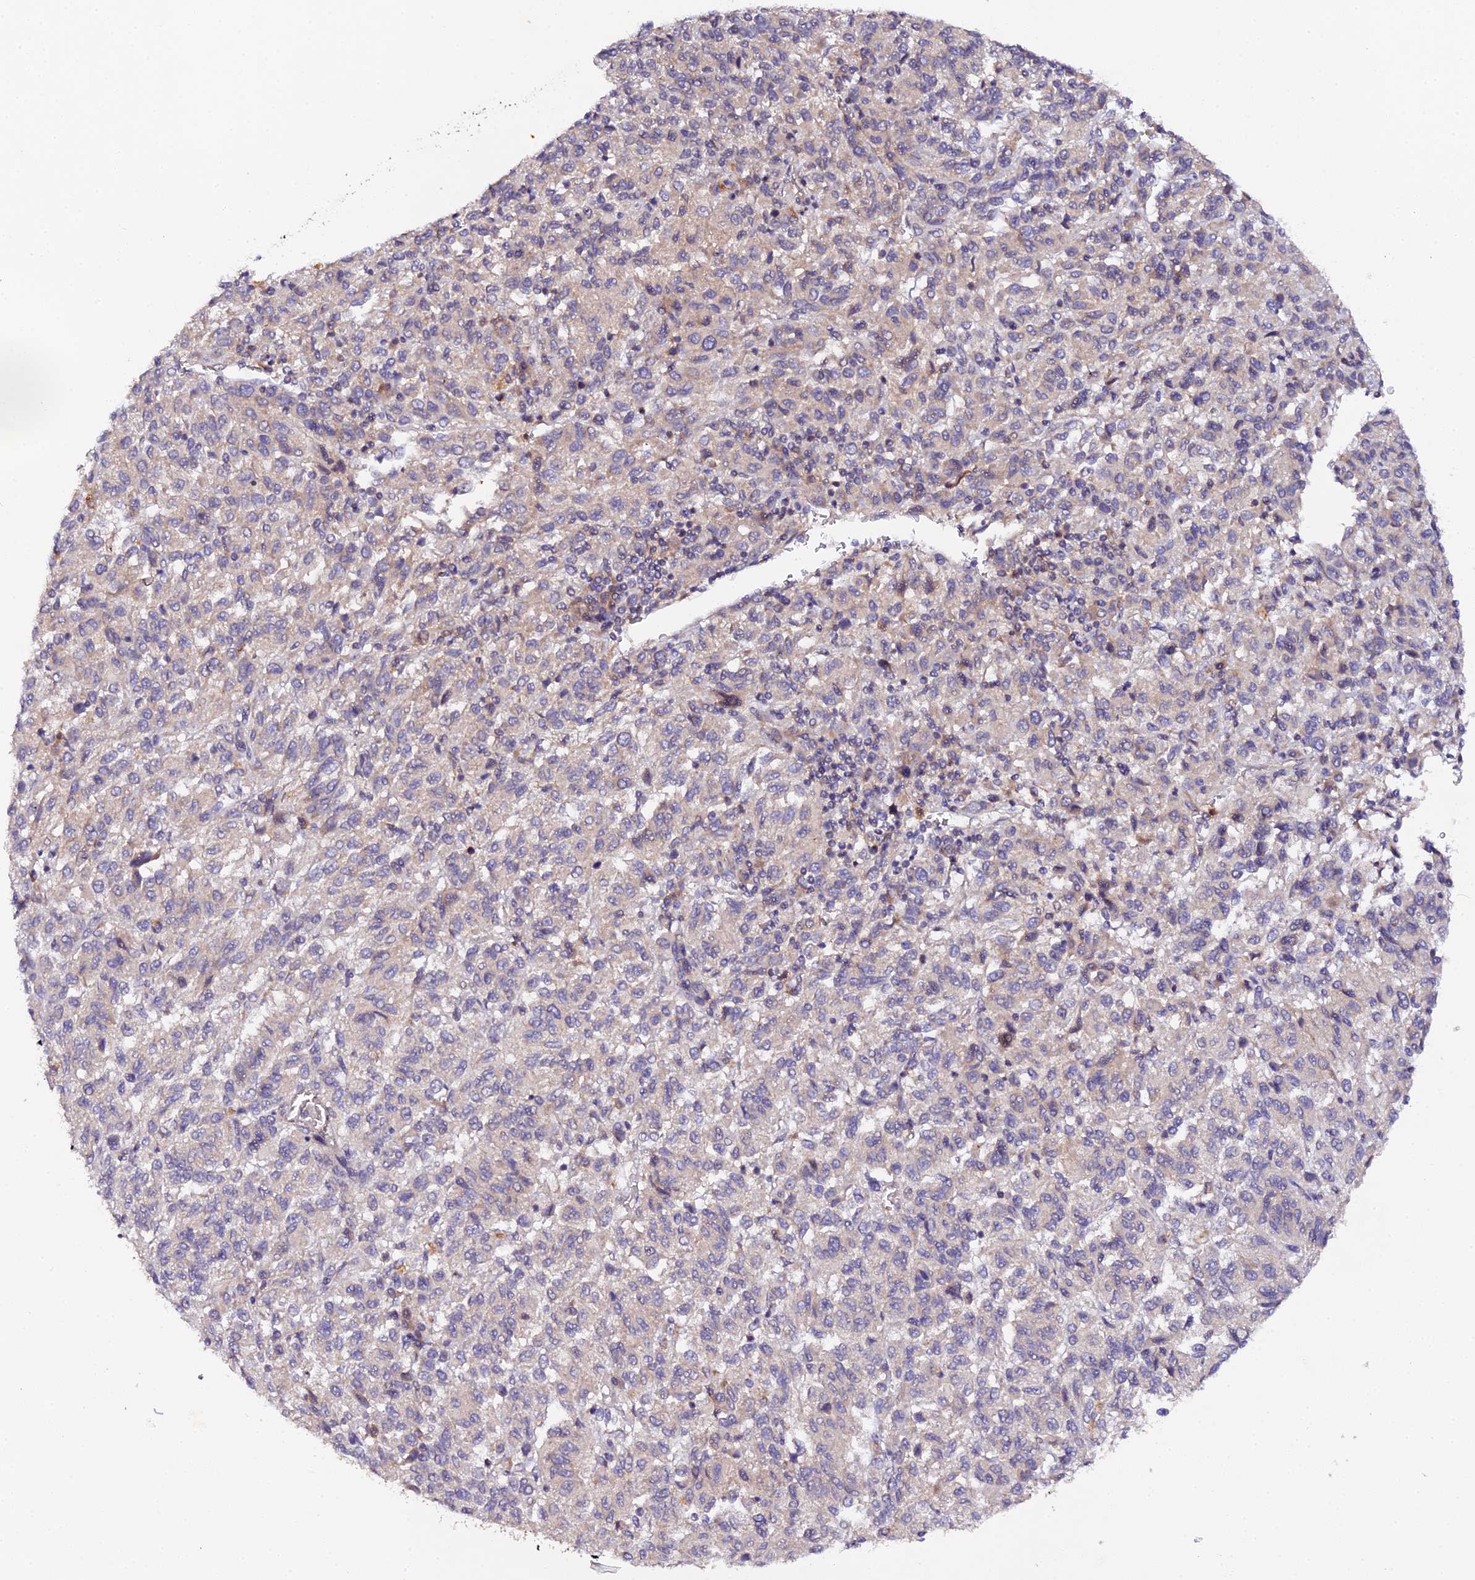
{"staining": {"intensity": "weak", "quantity": "<25%", "location": "cytoplasmic/membranous"}, "tissue": "melanoma", "cell_type": "Tumor cells", "image_type": "cancer", "snomed": [{"axis": "morphology", "description": "Malignant melanoma, Metastatic site"}, {"axis": "topography", "description": "Lung"}], "caption": "This photomicrograph is of melanoma stained with immunohistochemistry (IHC) to label a protein in brown with the nuclei are counter-stained blue. There is no expression in tumor cells. (DAB IHC, high magnification).", "gene": "TRIM26", "patient": {"sex": "male", "age": 64}}